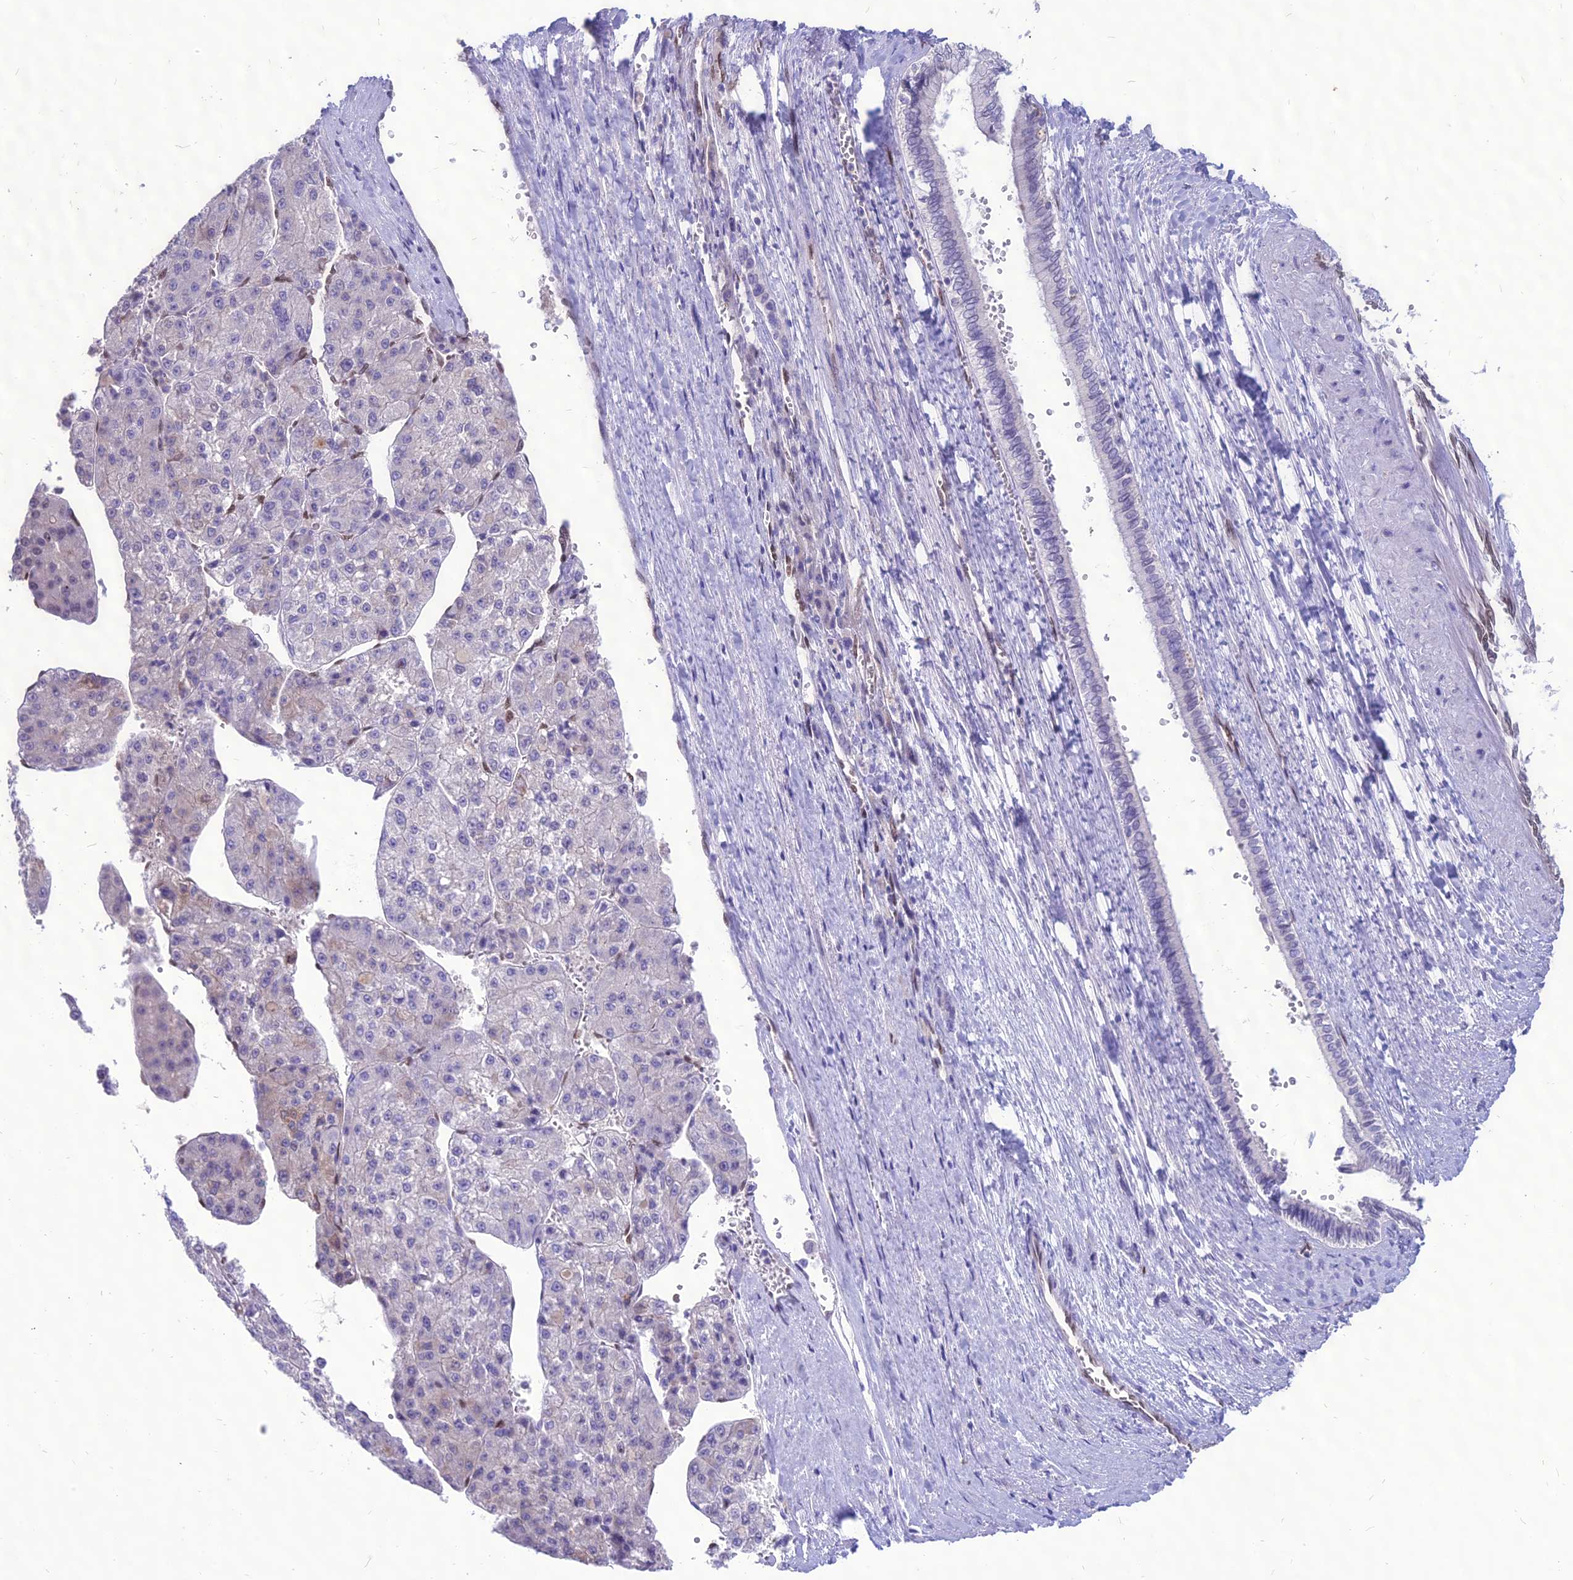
{"staining": {"intensity": "negative", "quantity": "none", "location": "none"}, "tissue": "liver cancer", "cell_type": "Tumor cells", "image_type": "cancer", "snomed": [{"axis": "morphology", "description": "Carcinoma, Hepatocellular, NOS"}, {"axis": "topography", "description": "Liver"}], "caption": "A histopathology image of human liver hepatocellular carcinoma is negative for staining in tumor cells.", "gene": "NOVA2", "patient": {"sex": "female", "age": 73}}